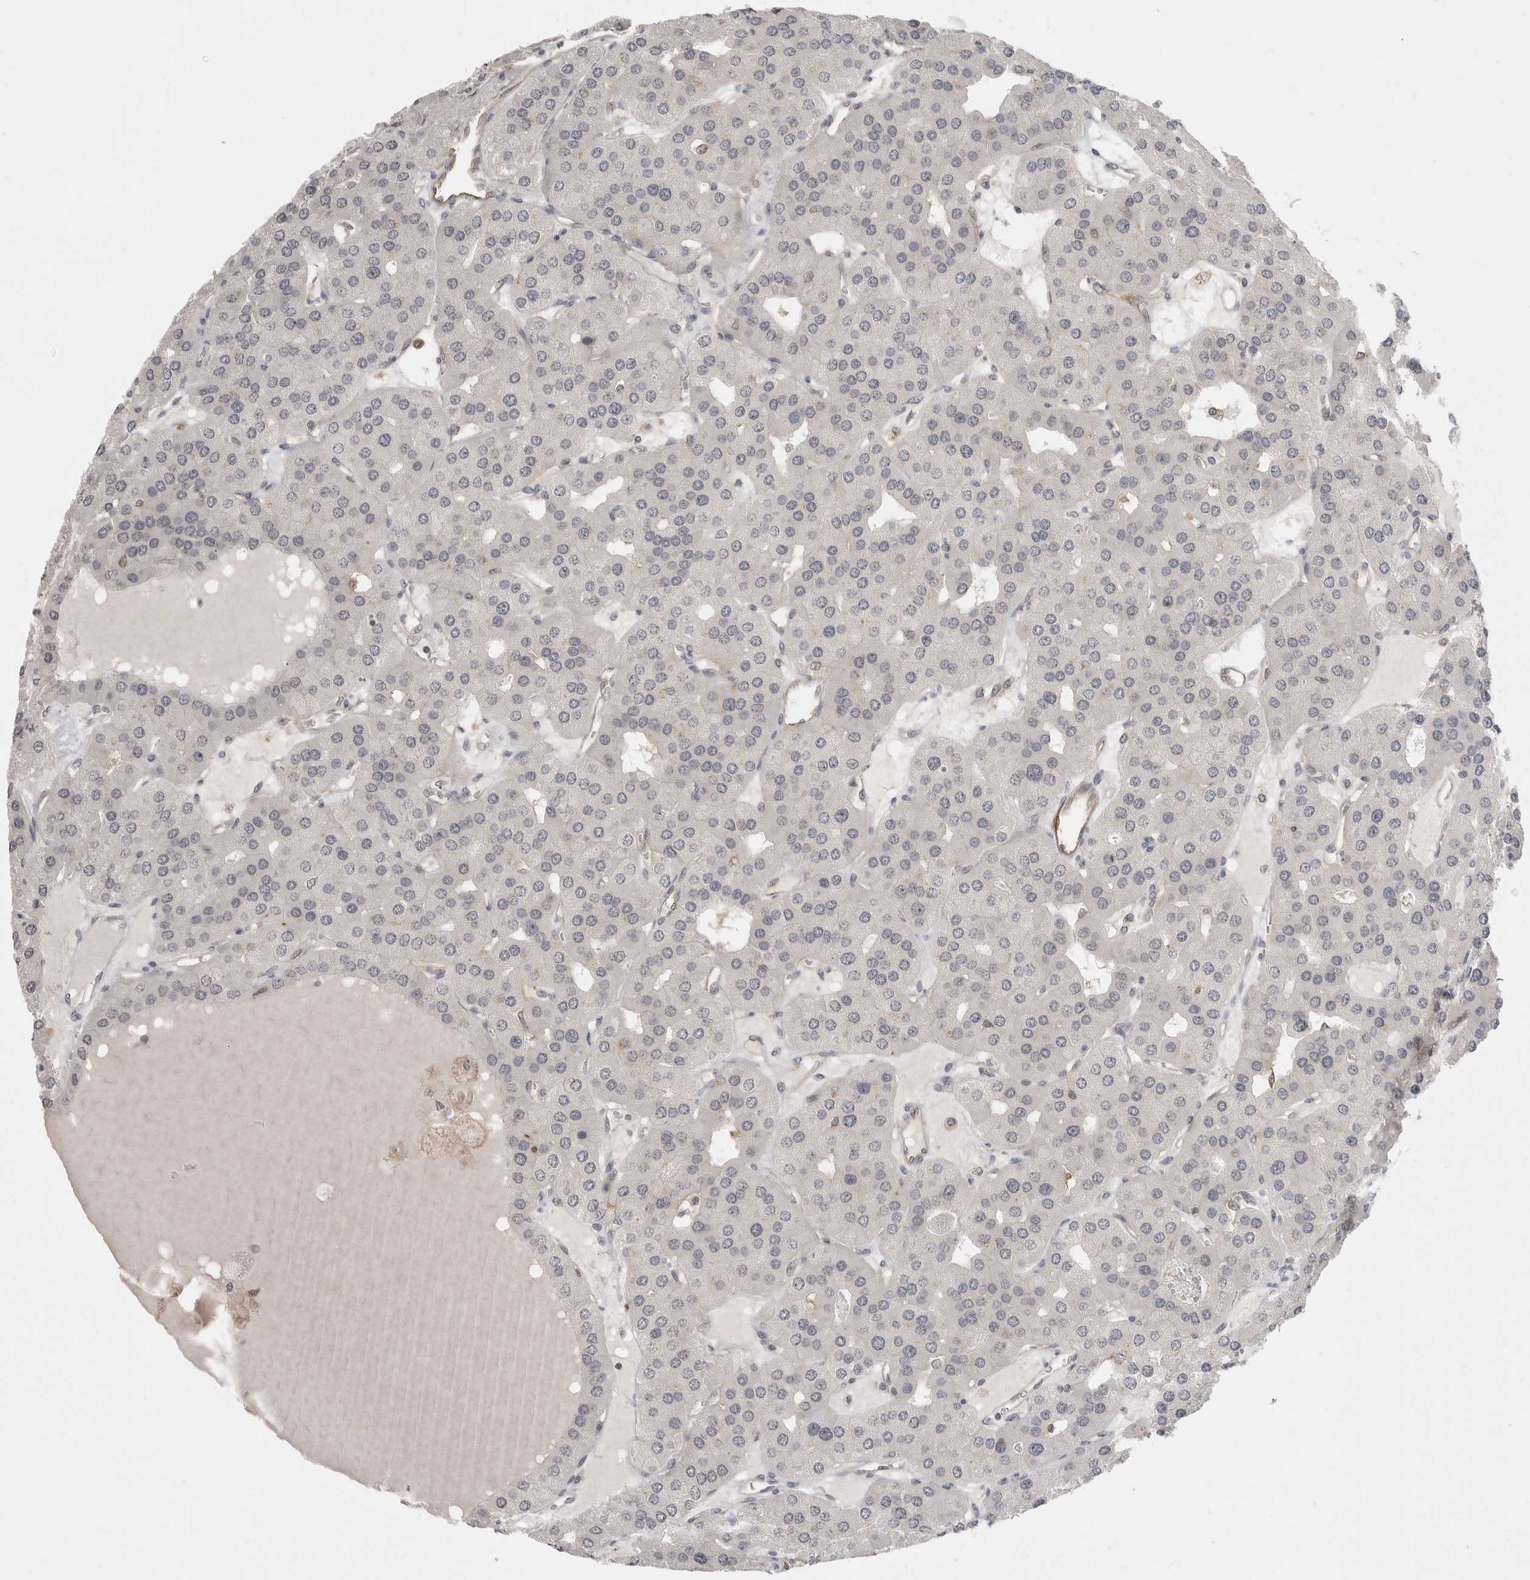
{"staining": {"intensity": "negative", "quantity": "none", "location": "none"}, "tissue": "parathyroid gland", "cell_type": "Glandular cells", "image_type": "normal", "snomed": [{"axis": "morphology", "description": "Normal tissue, NOS"}, {"axis": "morphology", "description": "Adenoma, NOS"}, {"axis": "topography", "description": "Parathyroid gland"}], "caption": "Protein analysis of normal parathyroid gland demonstrates no significant staining in glandular cells. The staining was performed using DAB (3,3'-diaminobenzidine) to visualize the protein expression in brown, while the nuclei were stained in blue with hematoxylin (Magnification: 20x).", "gene": "IFNGR1", "patient": {"sex": "female", "age": 86}}